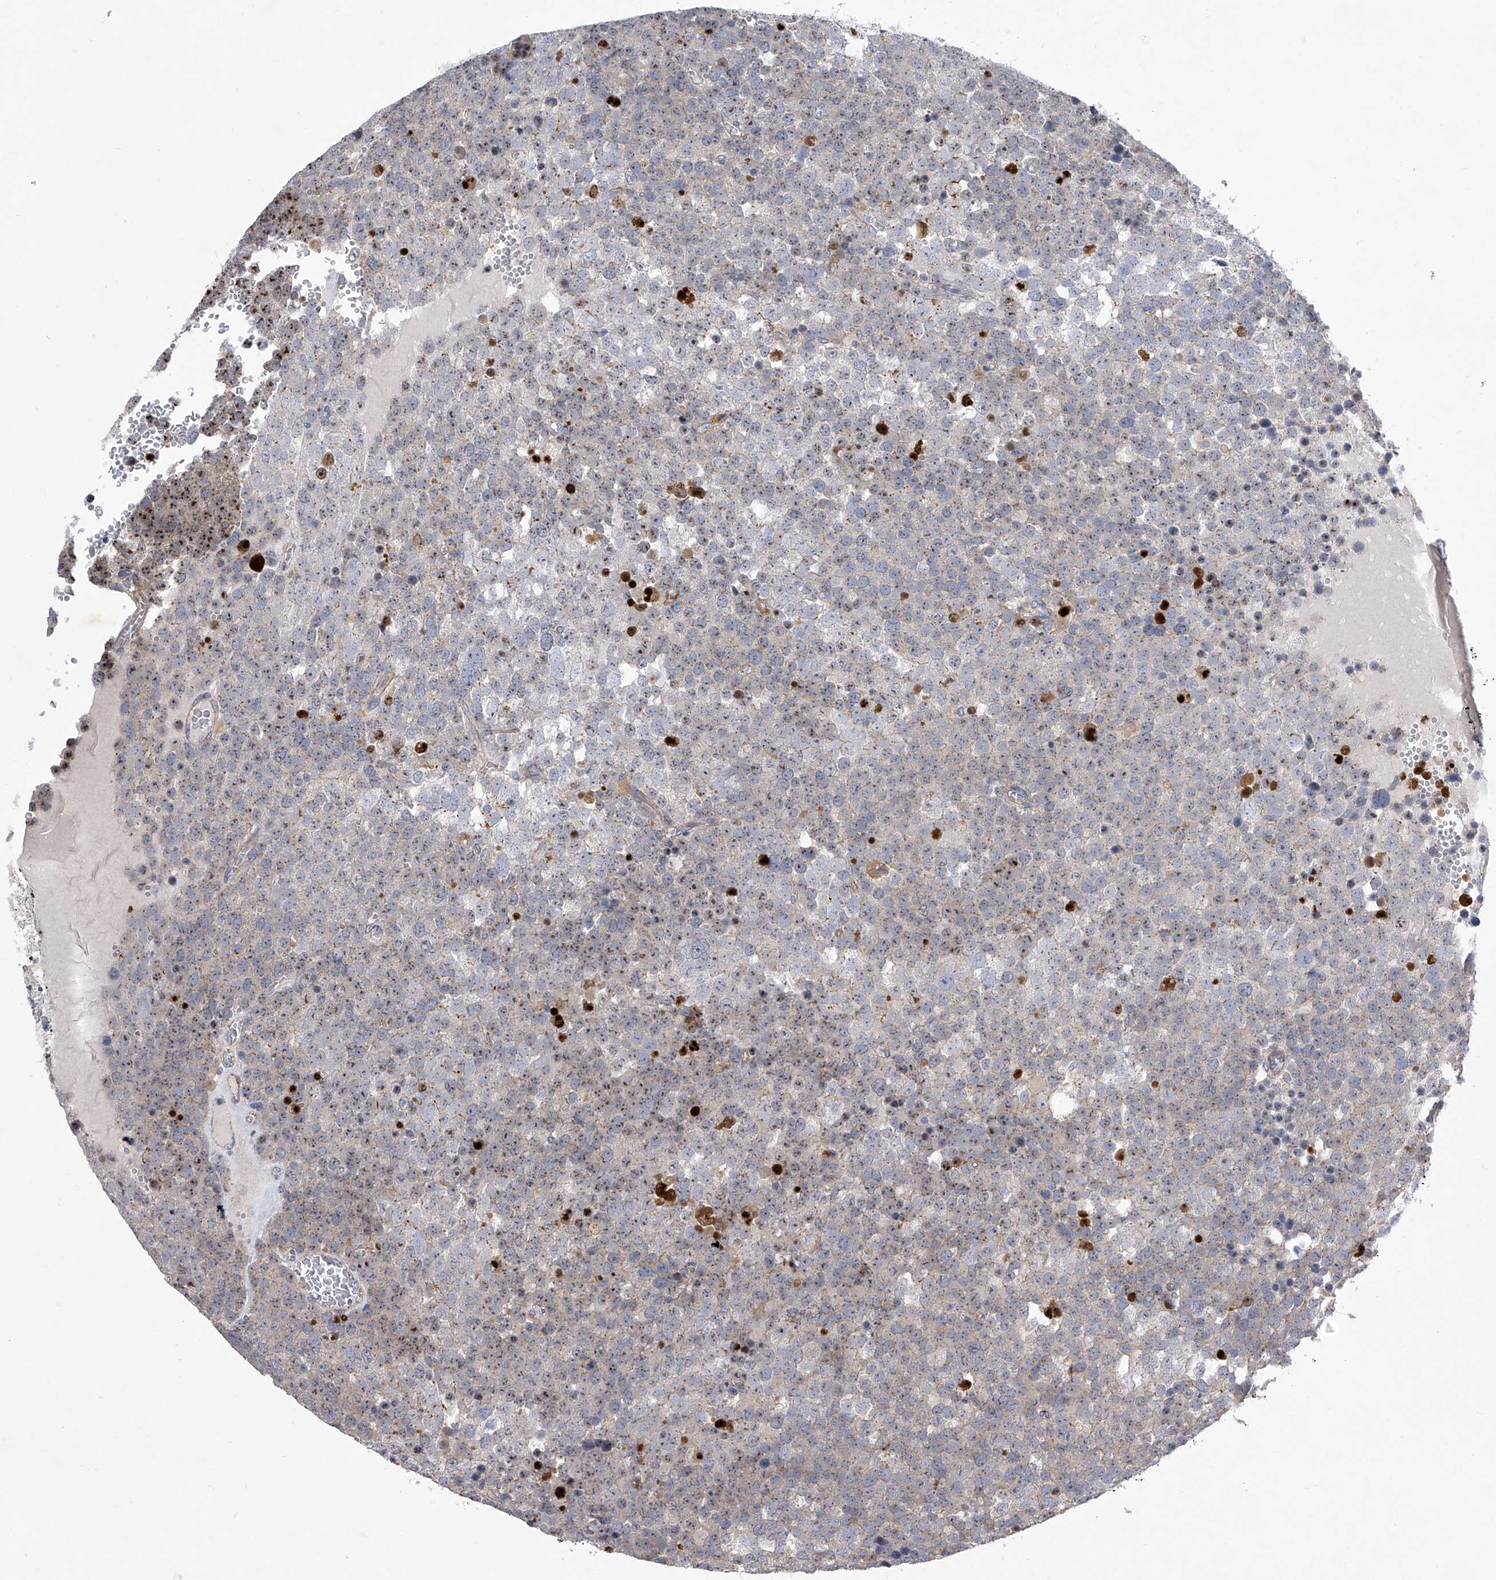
{"staining": {"intensity": "weak", "quantity": "<25%", "location": "cytoplasmic/membranous"}, "tissue": "testis cancer", "cell_type": "Tumor cells", "image_type": "cancer", "snomed": [{"axis": "morphology", "description": "Seminoma, NOS"}, {"axis": "topography", "description": "Testis"}], "caption": "Seminoma (testis) was stained to show a protein in brown. There is no significant staining in tumor cells.", "gene": "MINDY4", "patient": {"sex": "male", "age": 71}}